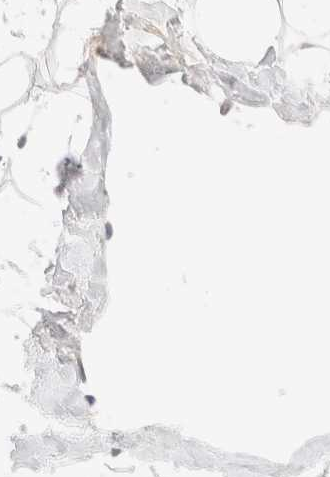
{"staining": {"intensity": "weak", "quantity": ">75%", "location": "nuclear"}, "tissue": "adipose tissue", "cell_type": "Adipocytes", "image_type": "normal", "snomed": [{"axis": "morphology", "description": "Normal tissue, NOS"}, {"axis": "morphology", "description": "Fibrosis, NOS"}, {"axis": "topography", "description": "Breast"}, {"axis": "topography", "description": "Adipose tissue"}], "caption": "Protein staining exhibits weak nuclear expression in approximately >75% of adipocytes in unremarkable adipose tissue. (Stains: DAB in brown, nuclei in blue, Microscopy: brightfield microscopy at high magnification).", "gene": "CIC", "patient": {"sex": "female", "age": 39}}